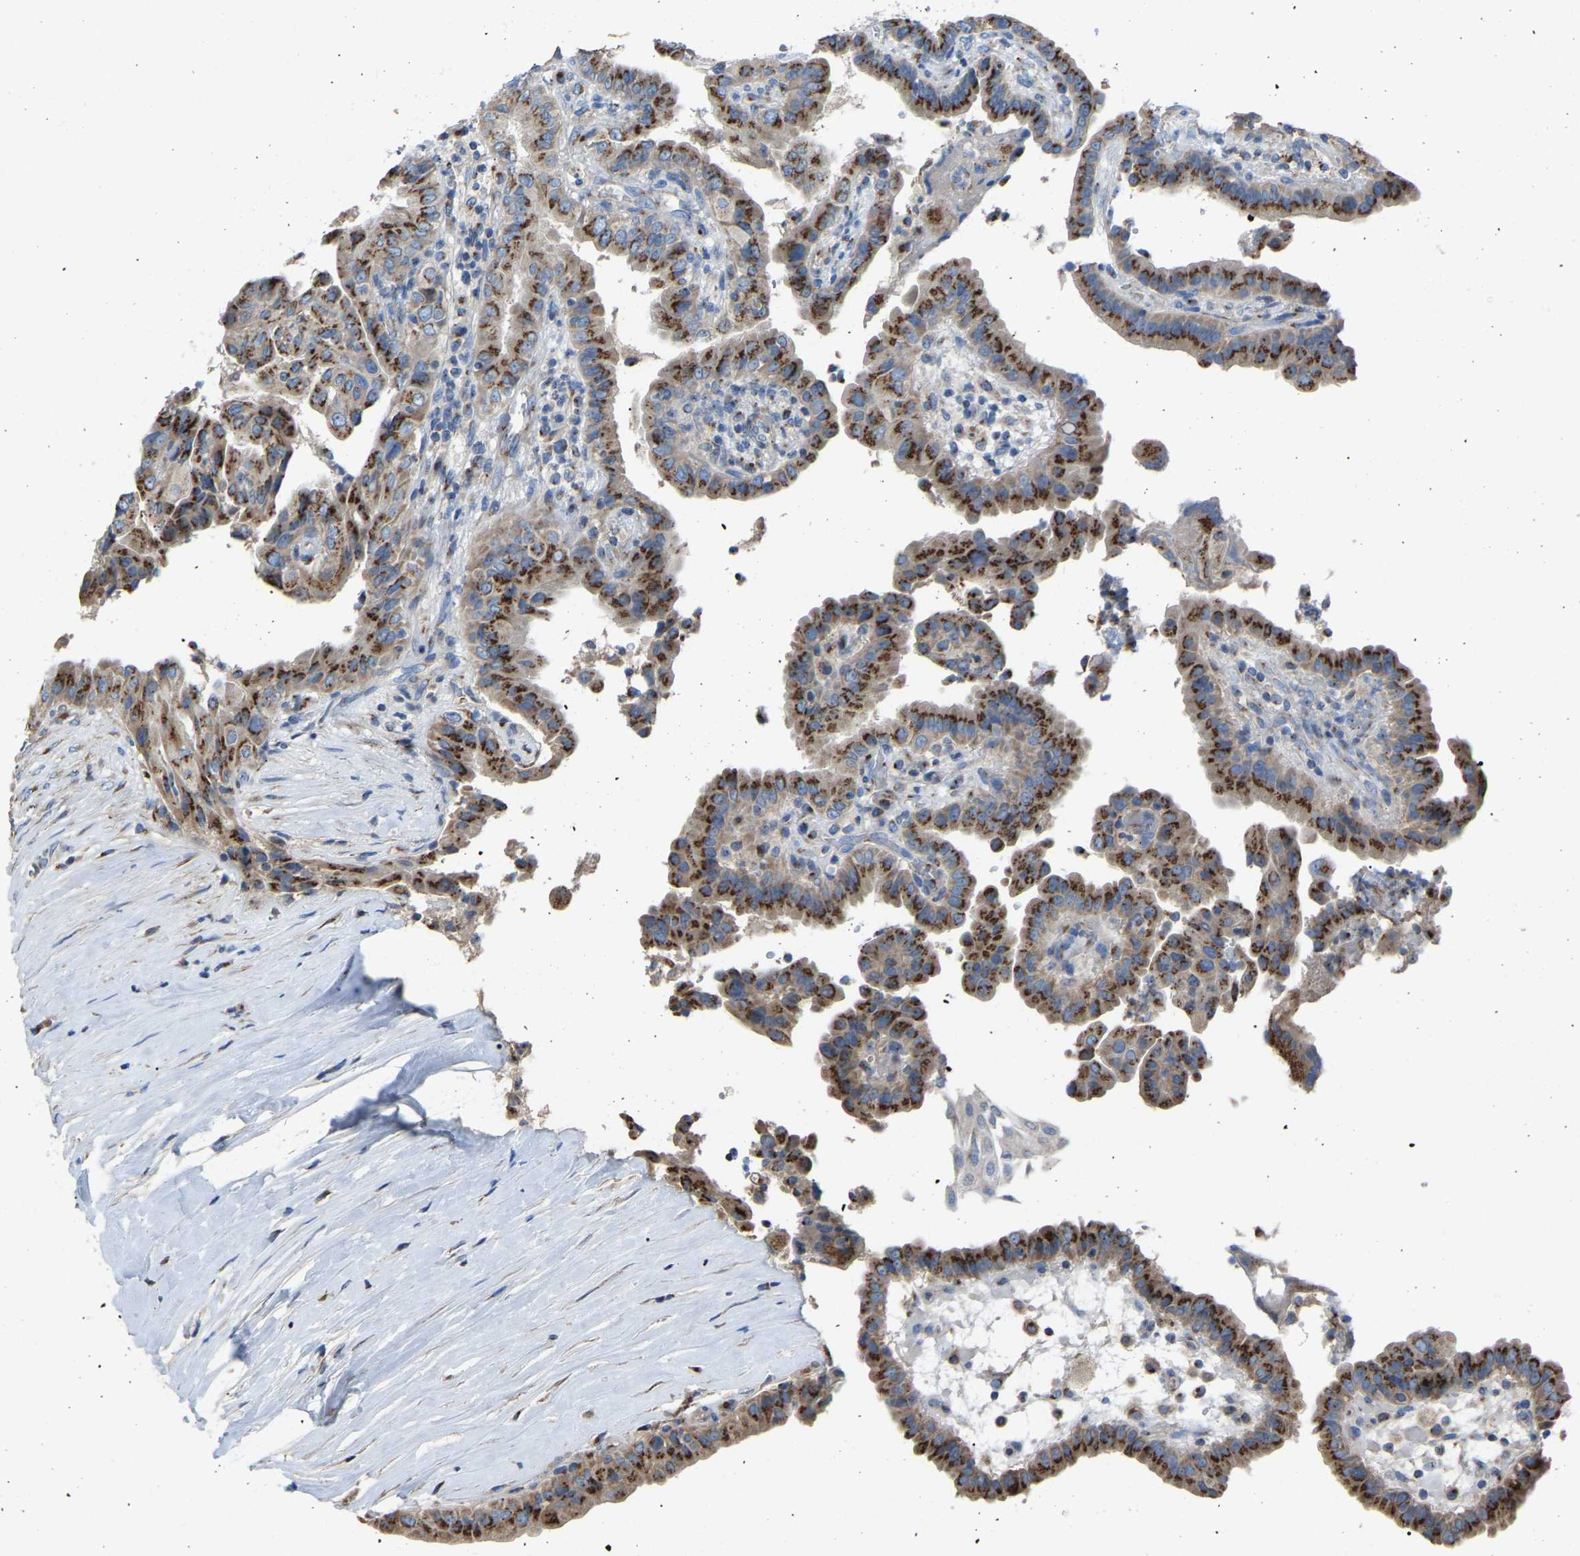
{"staining": {"intensity": "strong", "quantity": ">75%", "location": "cytoplasmic/membranous"}, "tissue": "thyroid cancer", "cell_type": "Tumor cells", "image_type": "cancer", "snomed": [{"axis": "morphology", "description": "Papillary adenocarcinoma, NOS"}, {"axis": "topography", "description": "Thyroid gland"}], "caption": "Immunohistochemistry (IHC) staining of thyroid cancer, which shows high levels of strong cytoplasmic/membranous staining in about >75% of tumor cells indicating strong cytoplasmic/membranous protein staining. The staining was performed using DAB (brown) for protein detection and nuclei were counterstained in hematoxylin (blue).", "gene": "CANT1", "patient": {"sex": "male", "age": 33}}